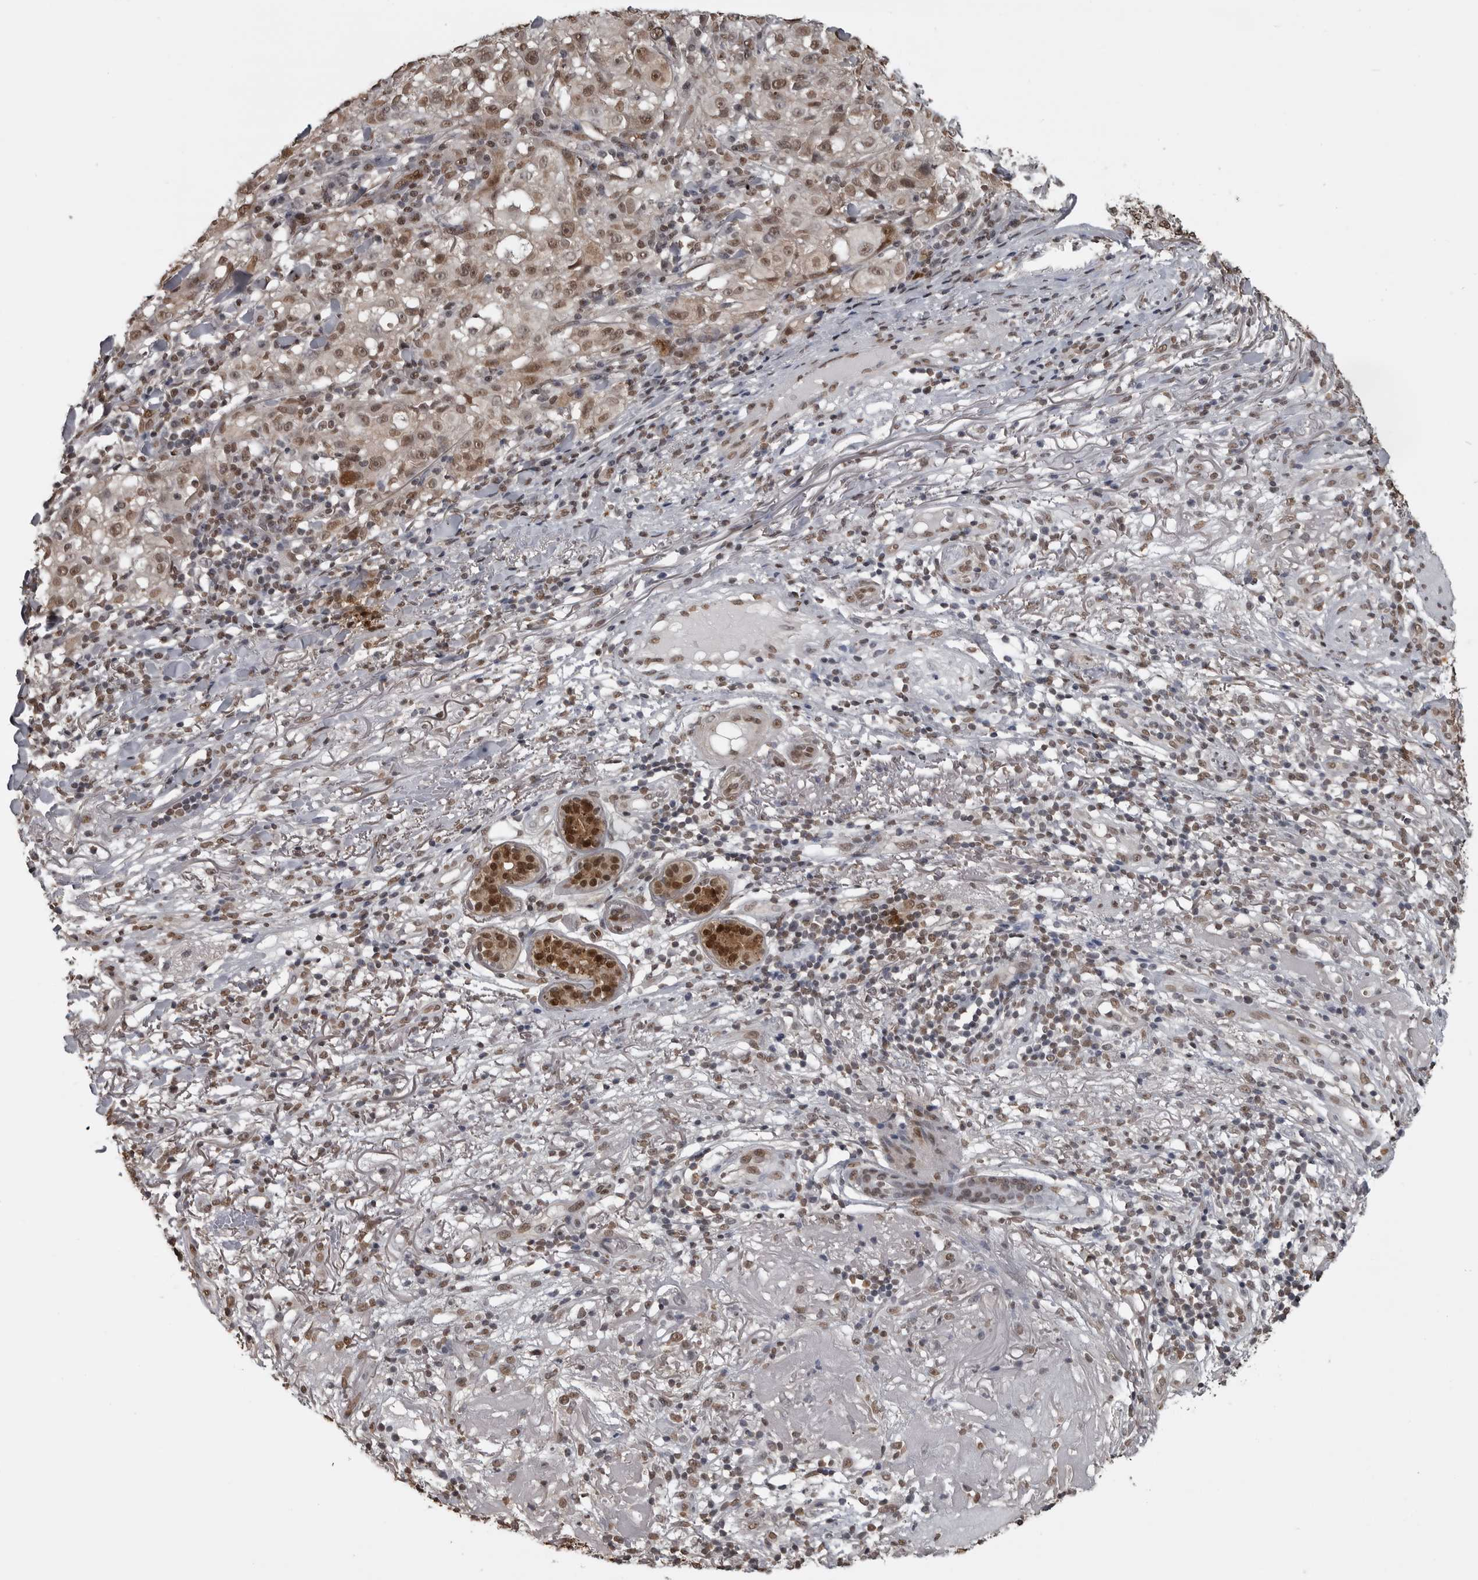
{"staining": {"intensity": "moderate", "quantity": ">75%", "location": "nuclear"}, "tissue": "melanoma", "cell_type": "Tumor cells", "image_type": "cancer", "snomed": [{"axis": "morphology", "description": "Necrosis, NOS"}, {"axis": "morphology", "description": "Malignant melanoma, NOS"}, {"axis": "topography", "description": "Skin"}], "caption": "DAB immunohistochemical staining of melanoma exhibits moderate nuclear protein staining in about >75% of tumor cells. (IHC, brightfield microscopy, high magnification).", "gene": "SMAD2", "patient": {"sex": "female", "age": 87}}